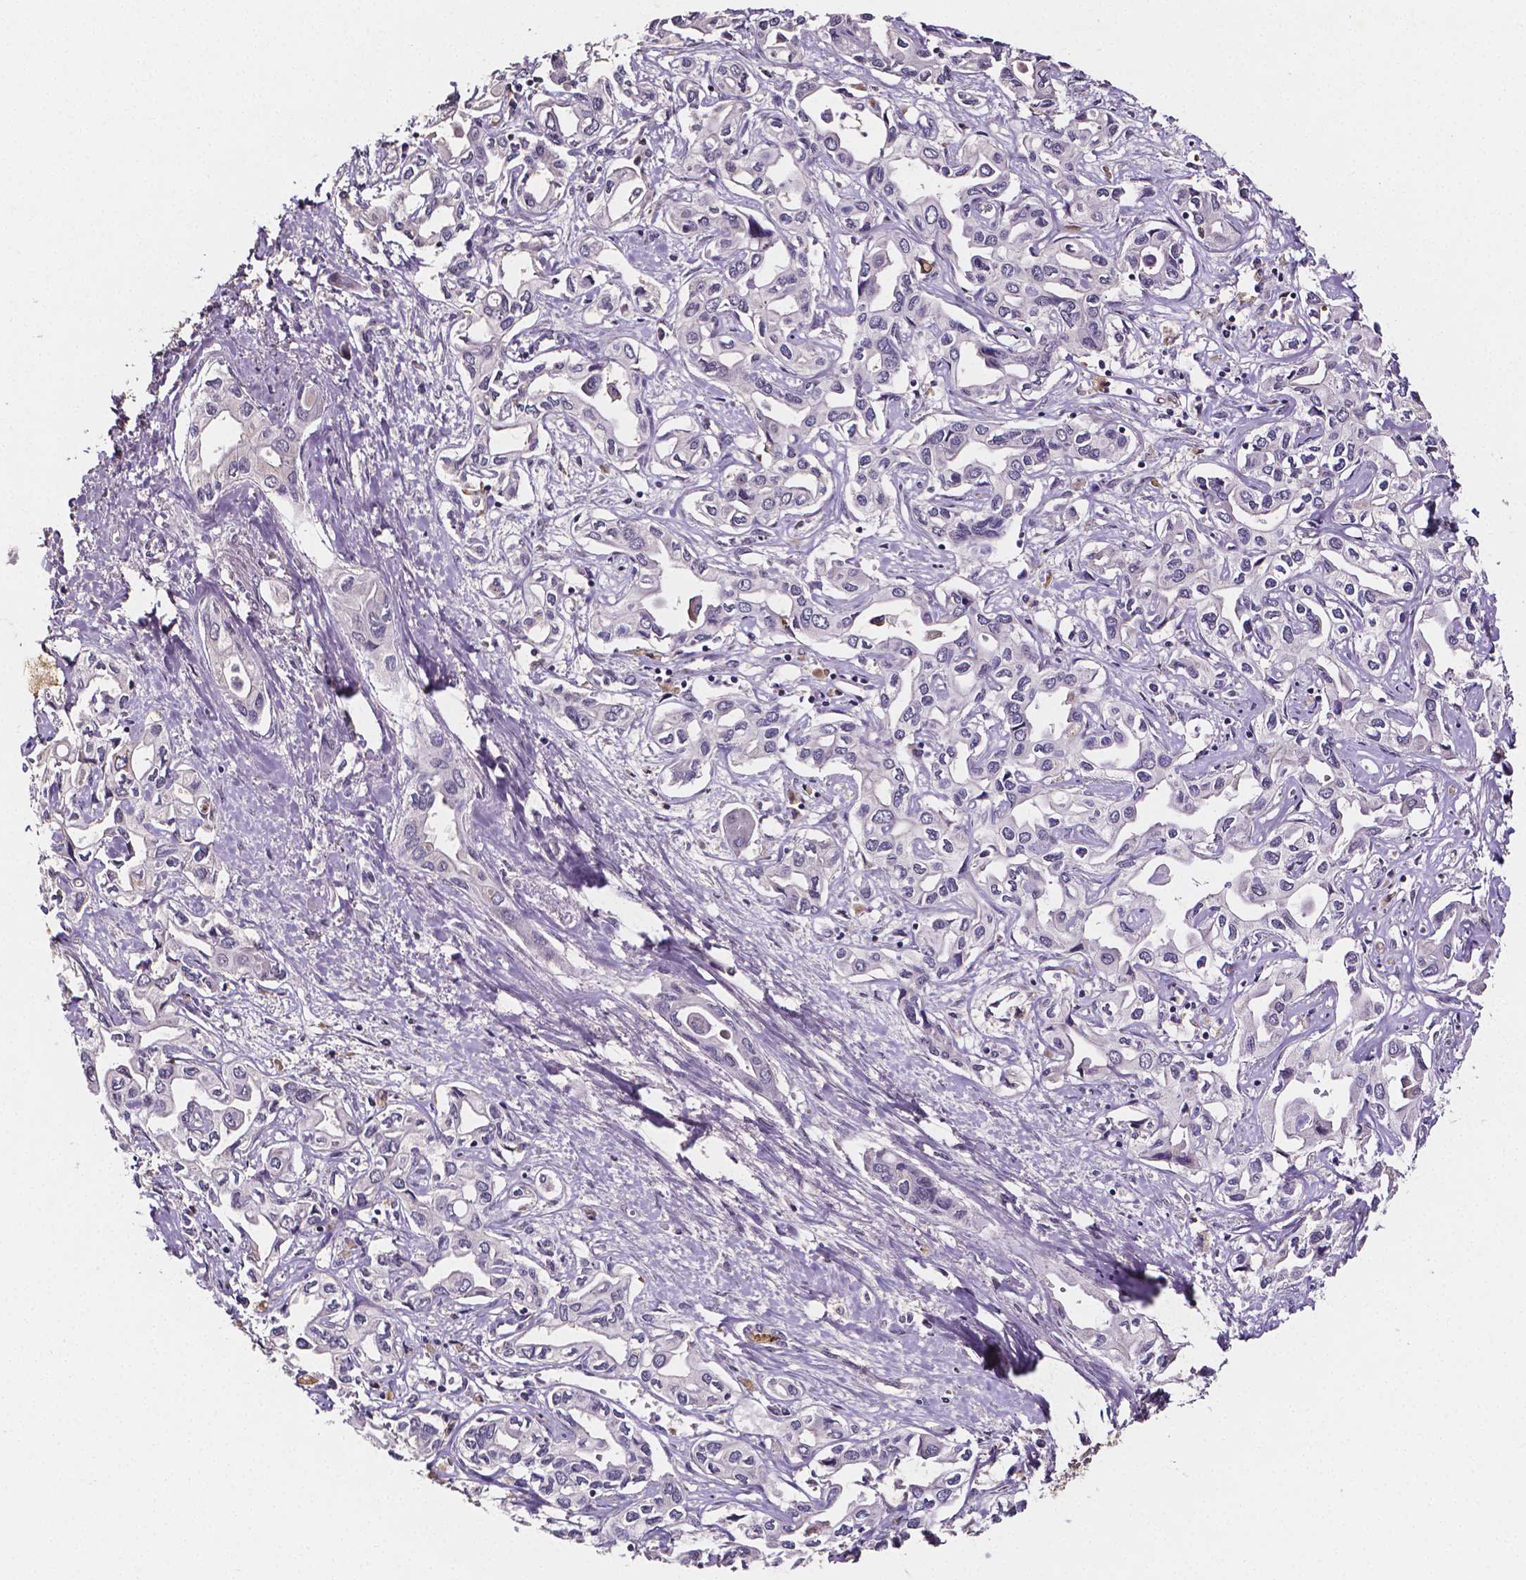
{"staining": {"intensity": "negative", "quantity": "none", "location": "none"}, "tissue": "liver cancer", "cell_type": "Tumor cells", "image_type": "cancer", "snomed": [{"axis": "morphology", "description": "Cholangiocarcinoma"}, {"axis": "topography", "description": "Liver"}], "caption": "The histopathology image shows no staining of tumor cells in liver cancer (cholangiocarcinoma).", "gene": "NRGN", "patient": {"sex": "female", "age": 64}}